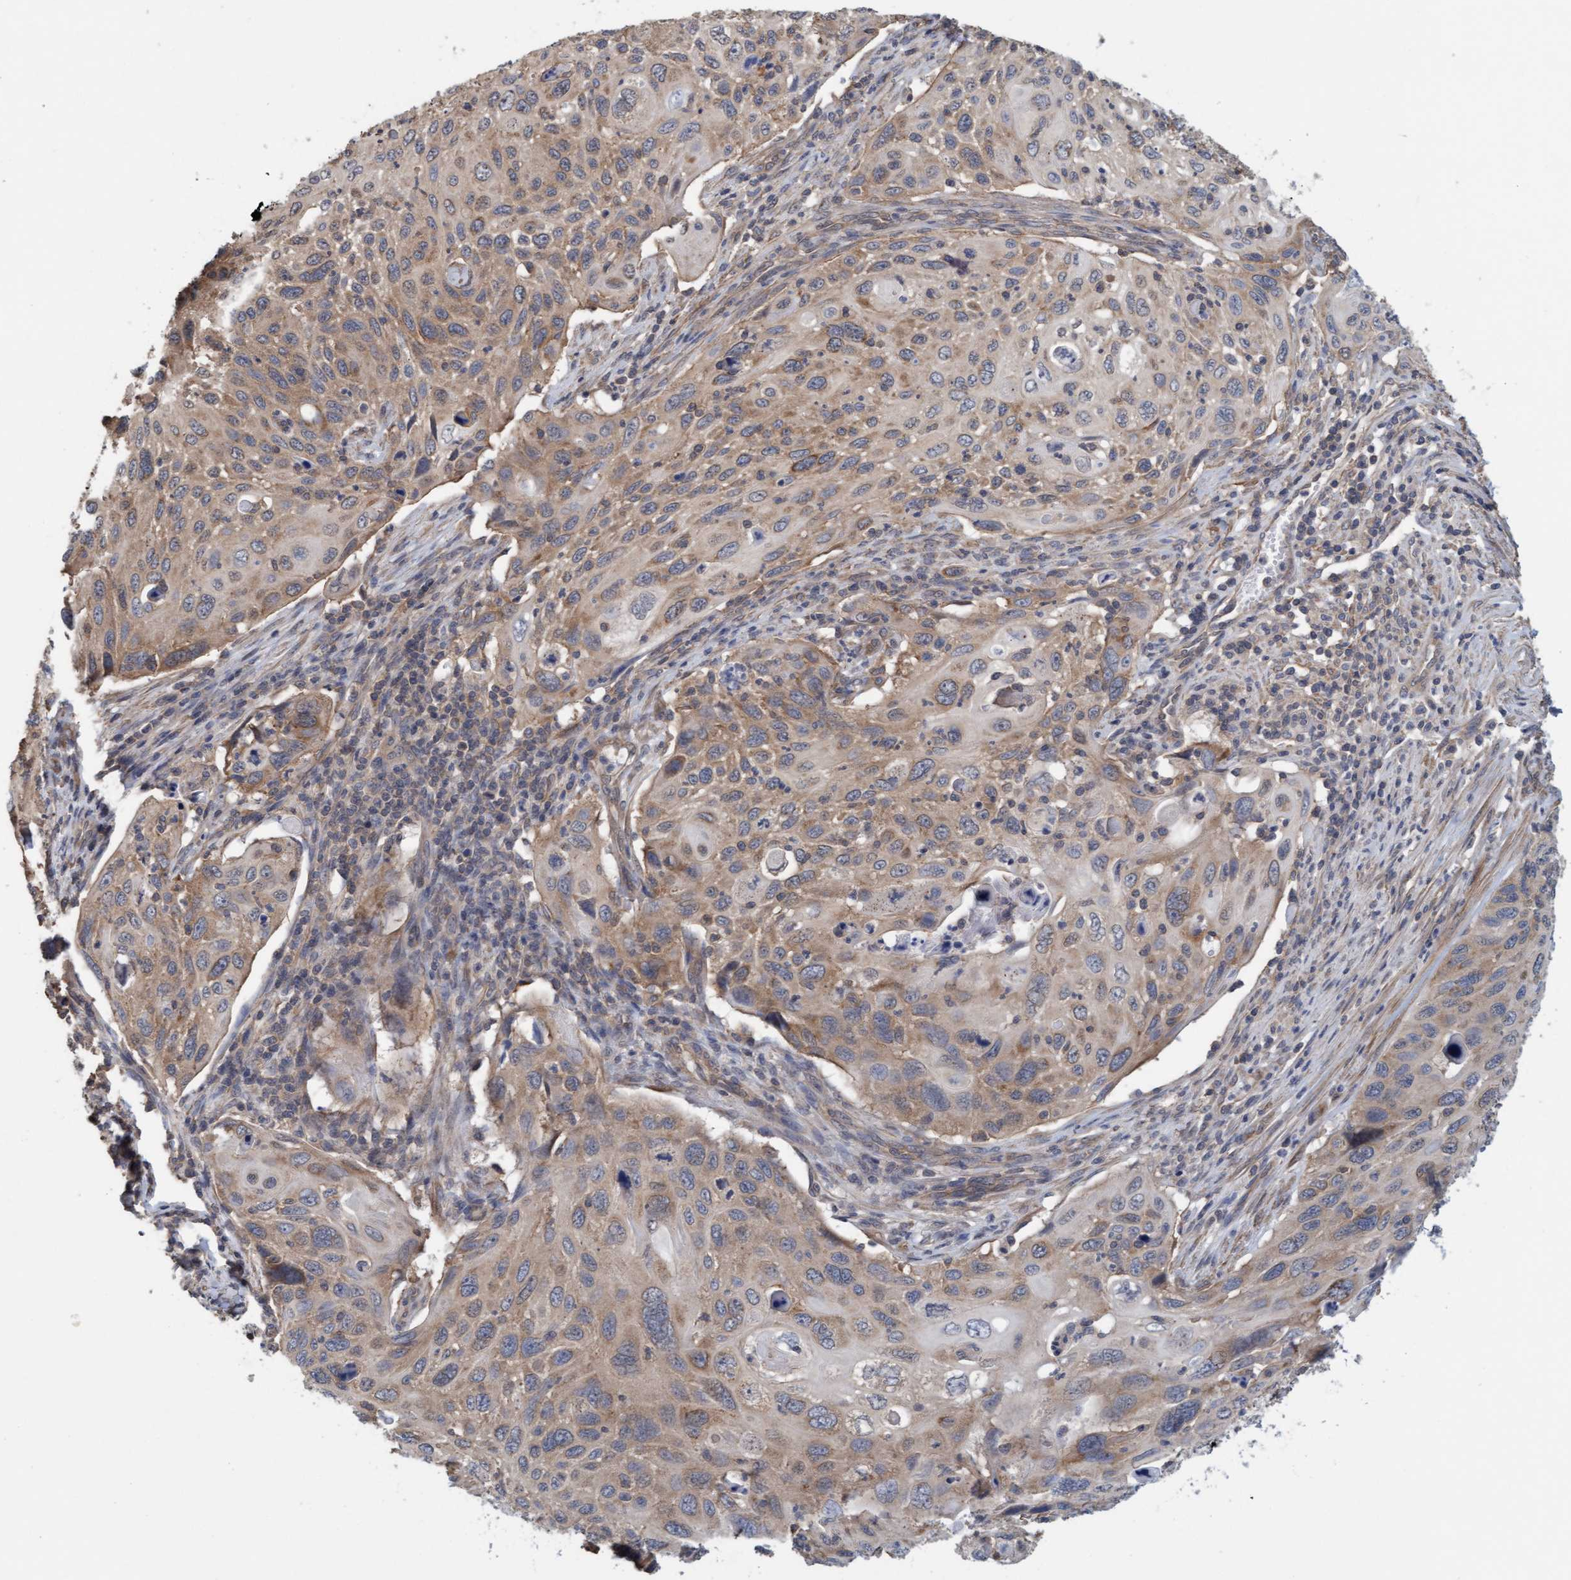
{"staining": {"intensity": "weak", "quantity": ">75%", "location": "cytoplasmic/membranous"}, "tissue": "cervical cancer", "cell_type": "Tumor cells", "image_type": "cancer", "snomed": [{"axis": "morphology", "description": "Squamous cell carcinoma, NOS"}, {"axis": "topography", "description": "Cervix"}], "caption": "IHC image of squamous cell carcinoma (cervical) stained for a protein (brown), which demonstrates low levels of weak cytoplasmic/membranous expression in approximately >75% of tumor cells.", "gene": "FXR2", "patient": {"sex": "female", "age": 70}}